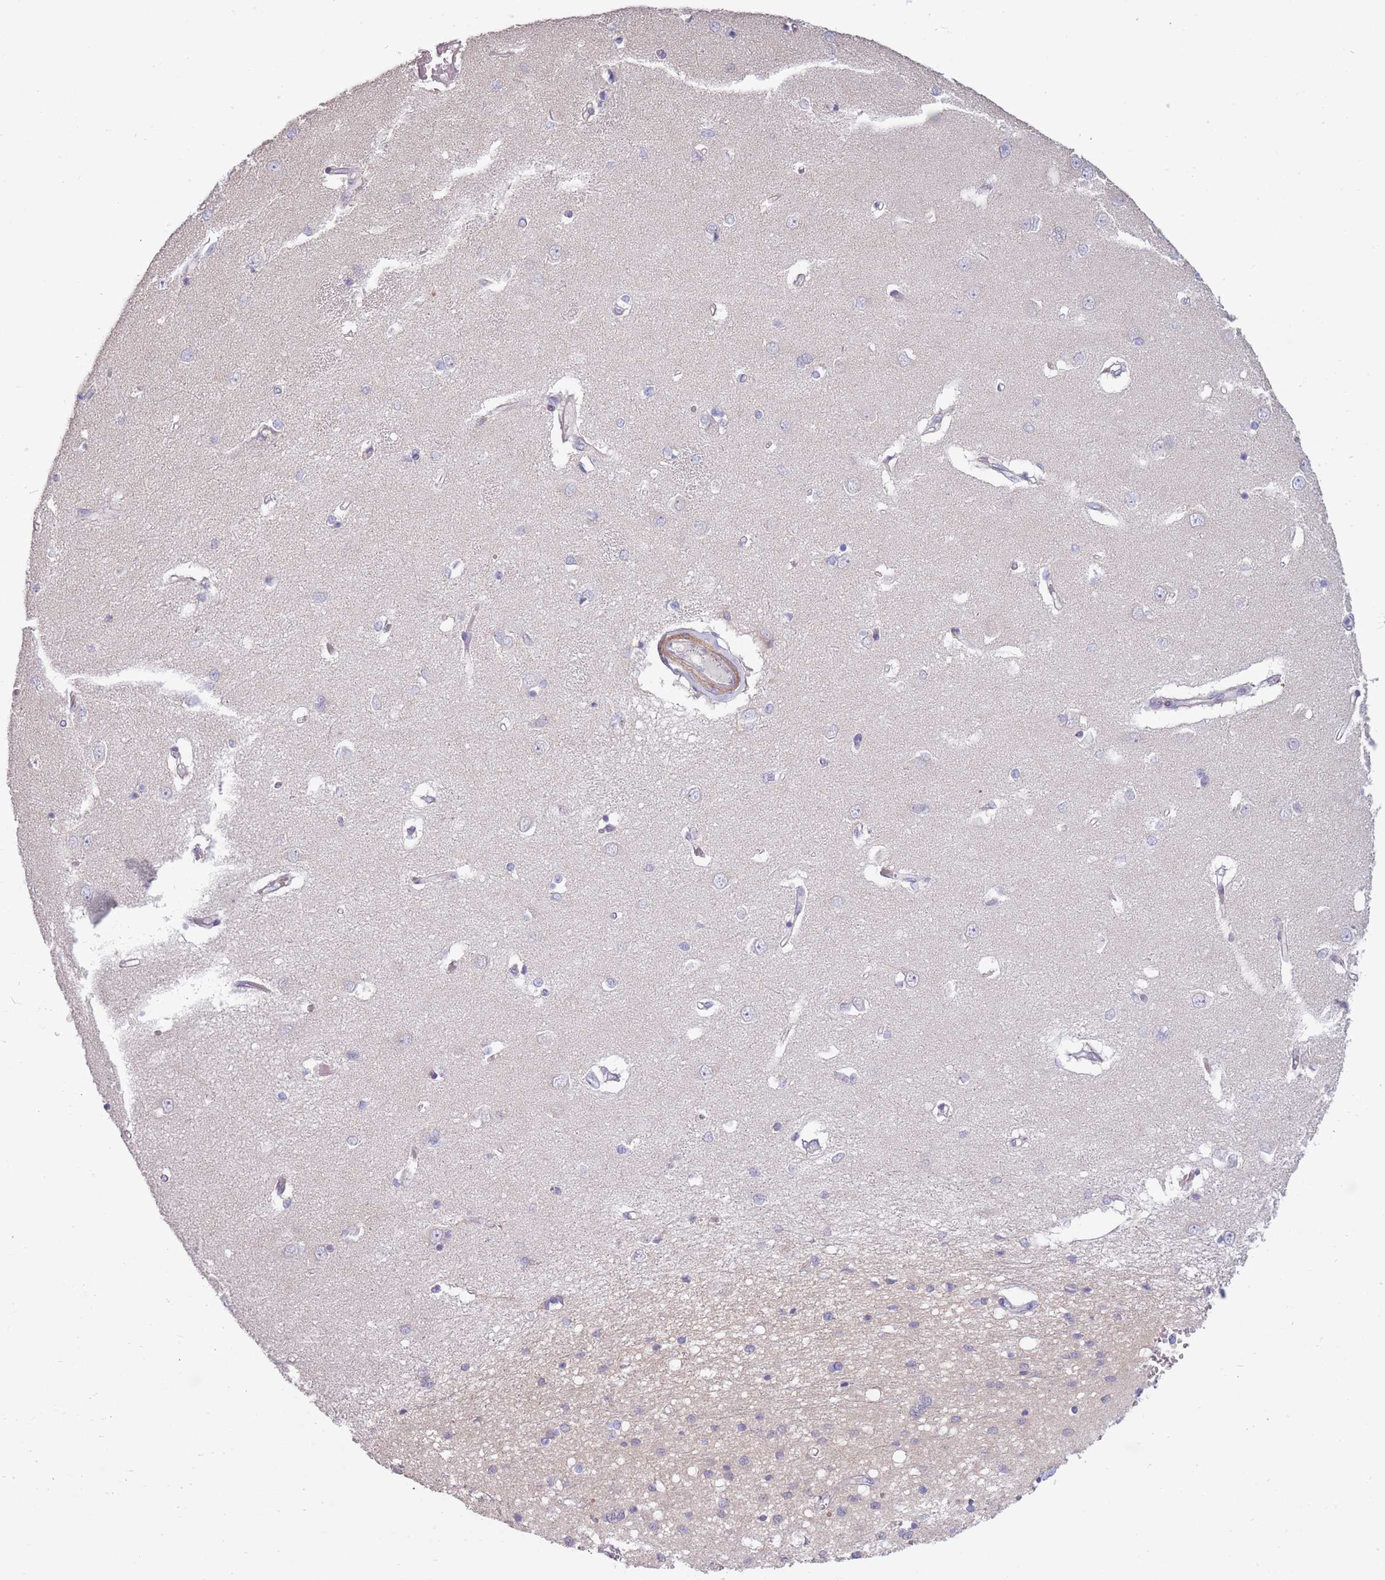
{"staining": {"intensity": "weak", "quantity": "<25%", "location": "cytoplasmic/membranous"}, "tissue": "caudate", "cell_type": "Glial cells", "image_type": "normal", "snomed": [{"axis": "morphology", "description": "Normal tissue, NOS"}, {"axis": "topography", "description": "Lateral ventricle wall"}], "caption": "The photomicrograph reveals no significant positivity in glial cells of caudate.", "gene": "CCNQ", "patient": {"sex": "male", "age": 37}}